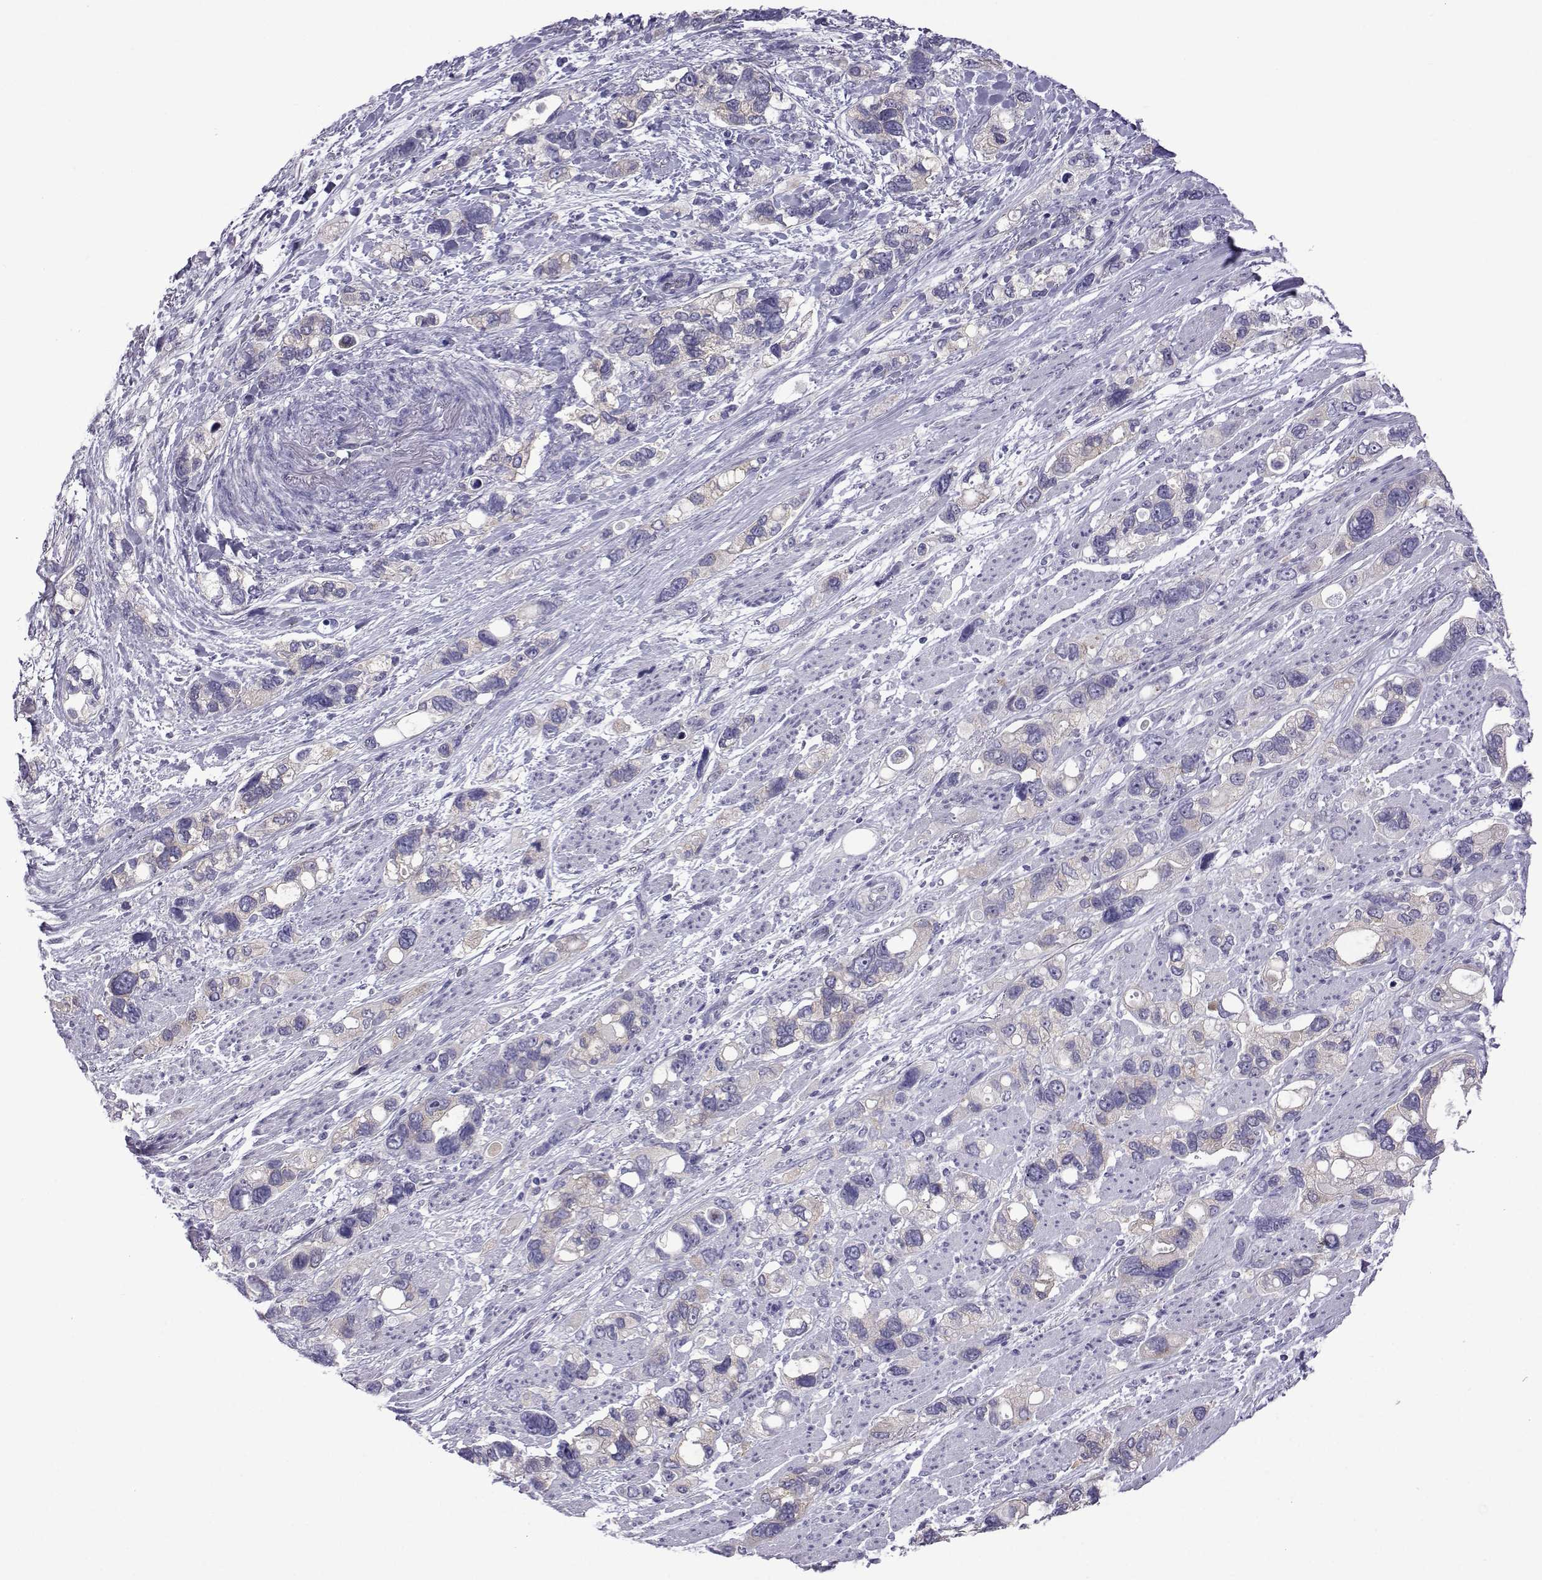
{"staining": {"intensity": "negative", "quantity": "none", "location": "none"}, "tissue": "stomach cancer", "cell_type": "Tumor cells", "image_type": "cancer", "snomed": [{"axis": "morphology", "description": "Adenocarcinoma, NOS"}, {"axis": "topography", "description": "Stomach, upper"}], "caption": "Stomach cancer (adenocarcinoma) was stained to show a protein in brown. There is no significant positivity in tumor cells. (Brightfield microscopy of DAB (3,3'-diaminobenzidine) immunohistochemistry at high magnification).", "gene": "COL22A1", "patient": {"sex": "female", "age": 81}}